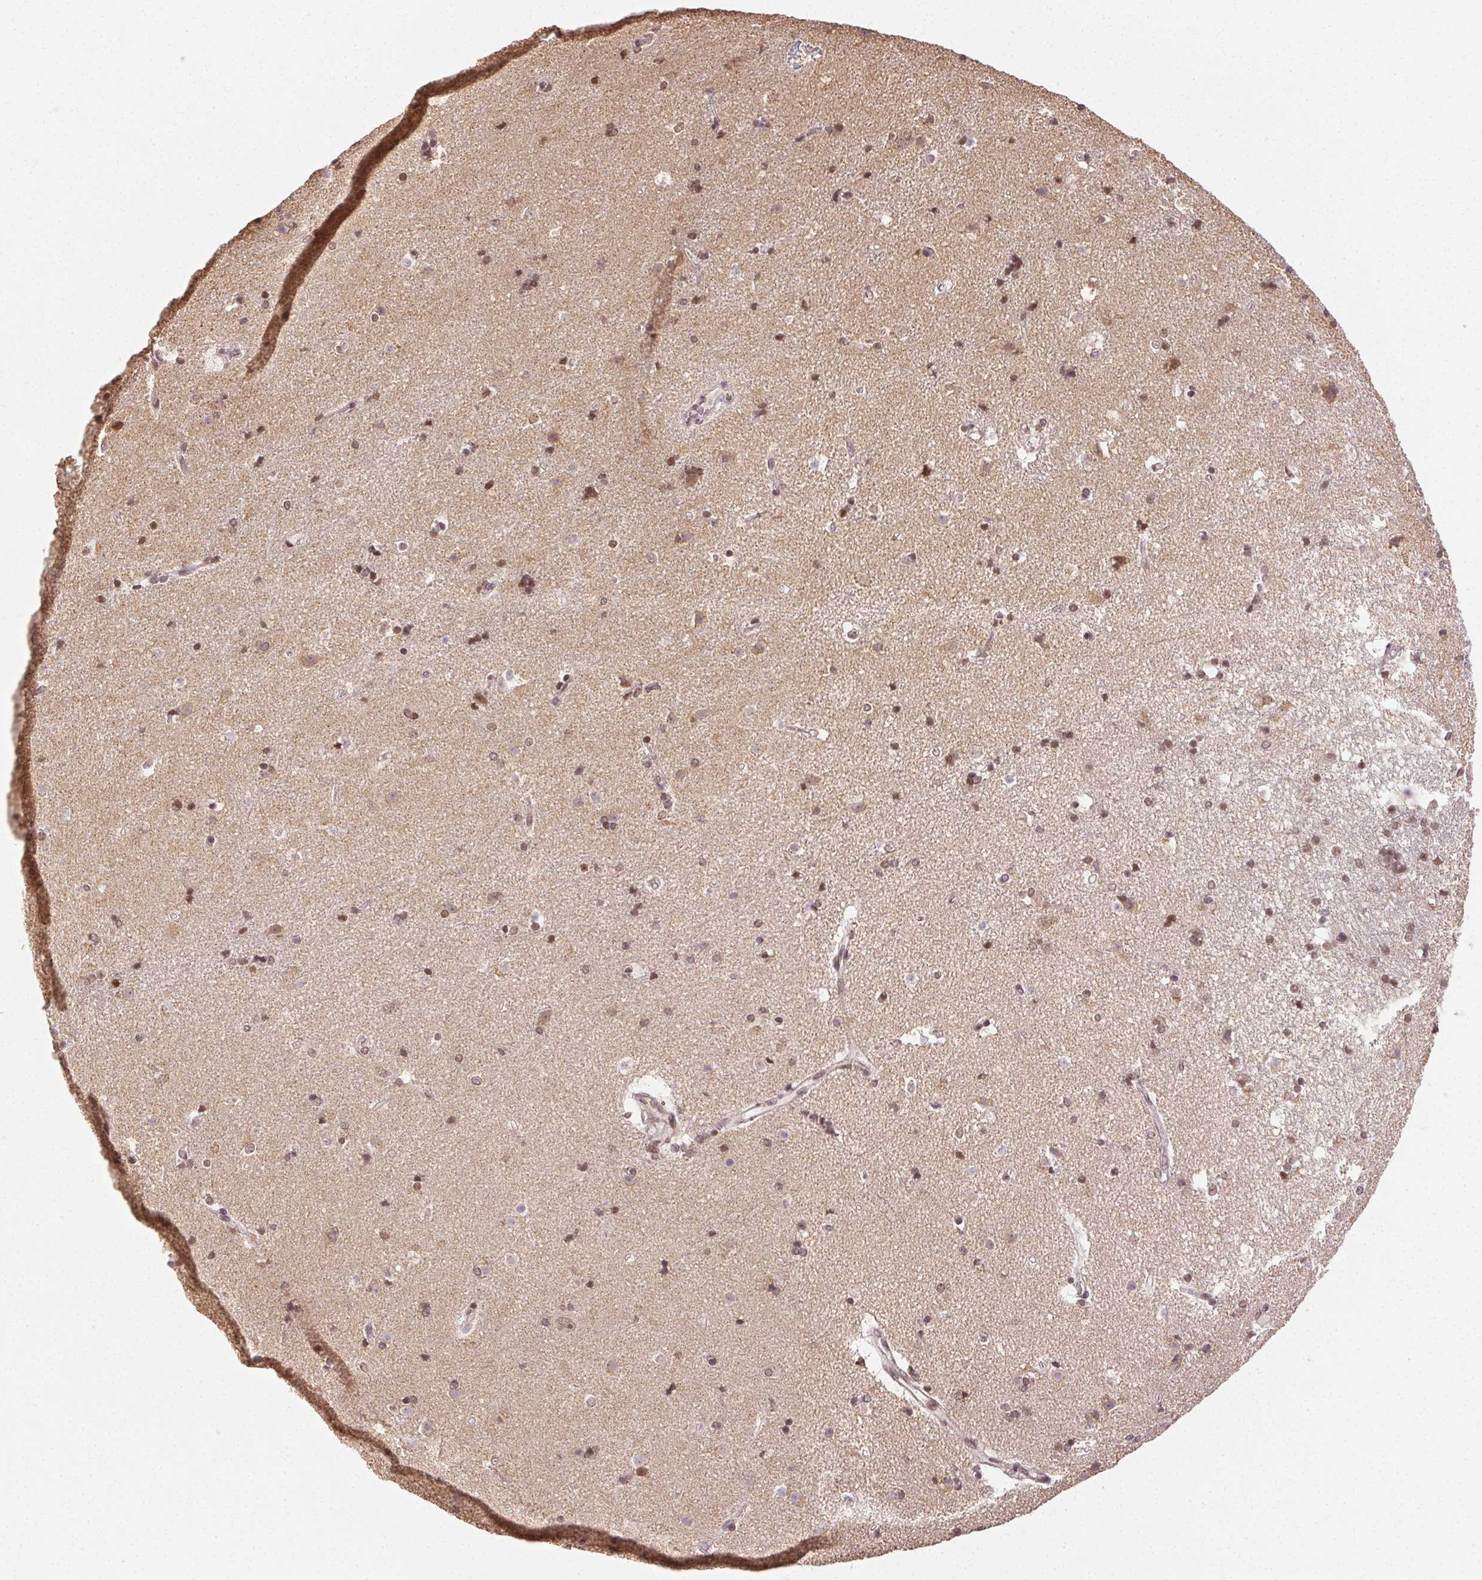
{"staining": {"intensity": "moderate", "quantity": "25%-75%", "location": "nuclear"}, "tissue": "caudate", "cell_type": "Glial cells", "image_type": "normal", "snomed": [{"axis": "morphology", "description": "Normal tissue, NOS"}, {"axis": "topography", "description": "Lateral ventricle wall"}], "caption": "This histopathology image displays immunohistochemistry (IHC) staining of benign caudate, with medium moderate nuclear staining in approximately 25%-75% of glial cells.", "gene": "PIWIL4", "patient": {"sex": "female", "age": 71}}